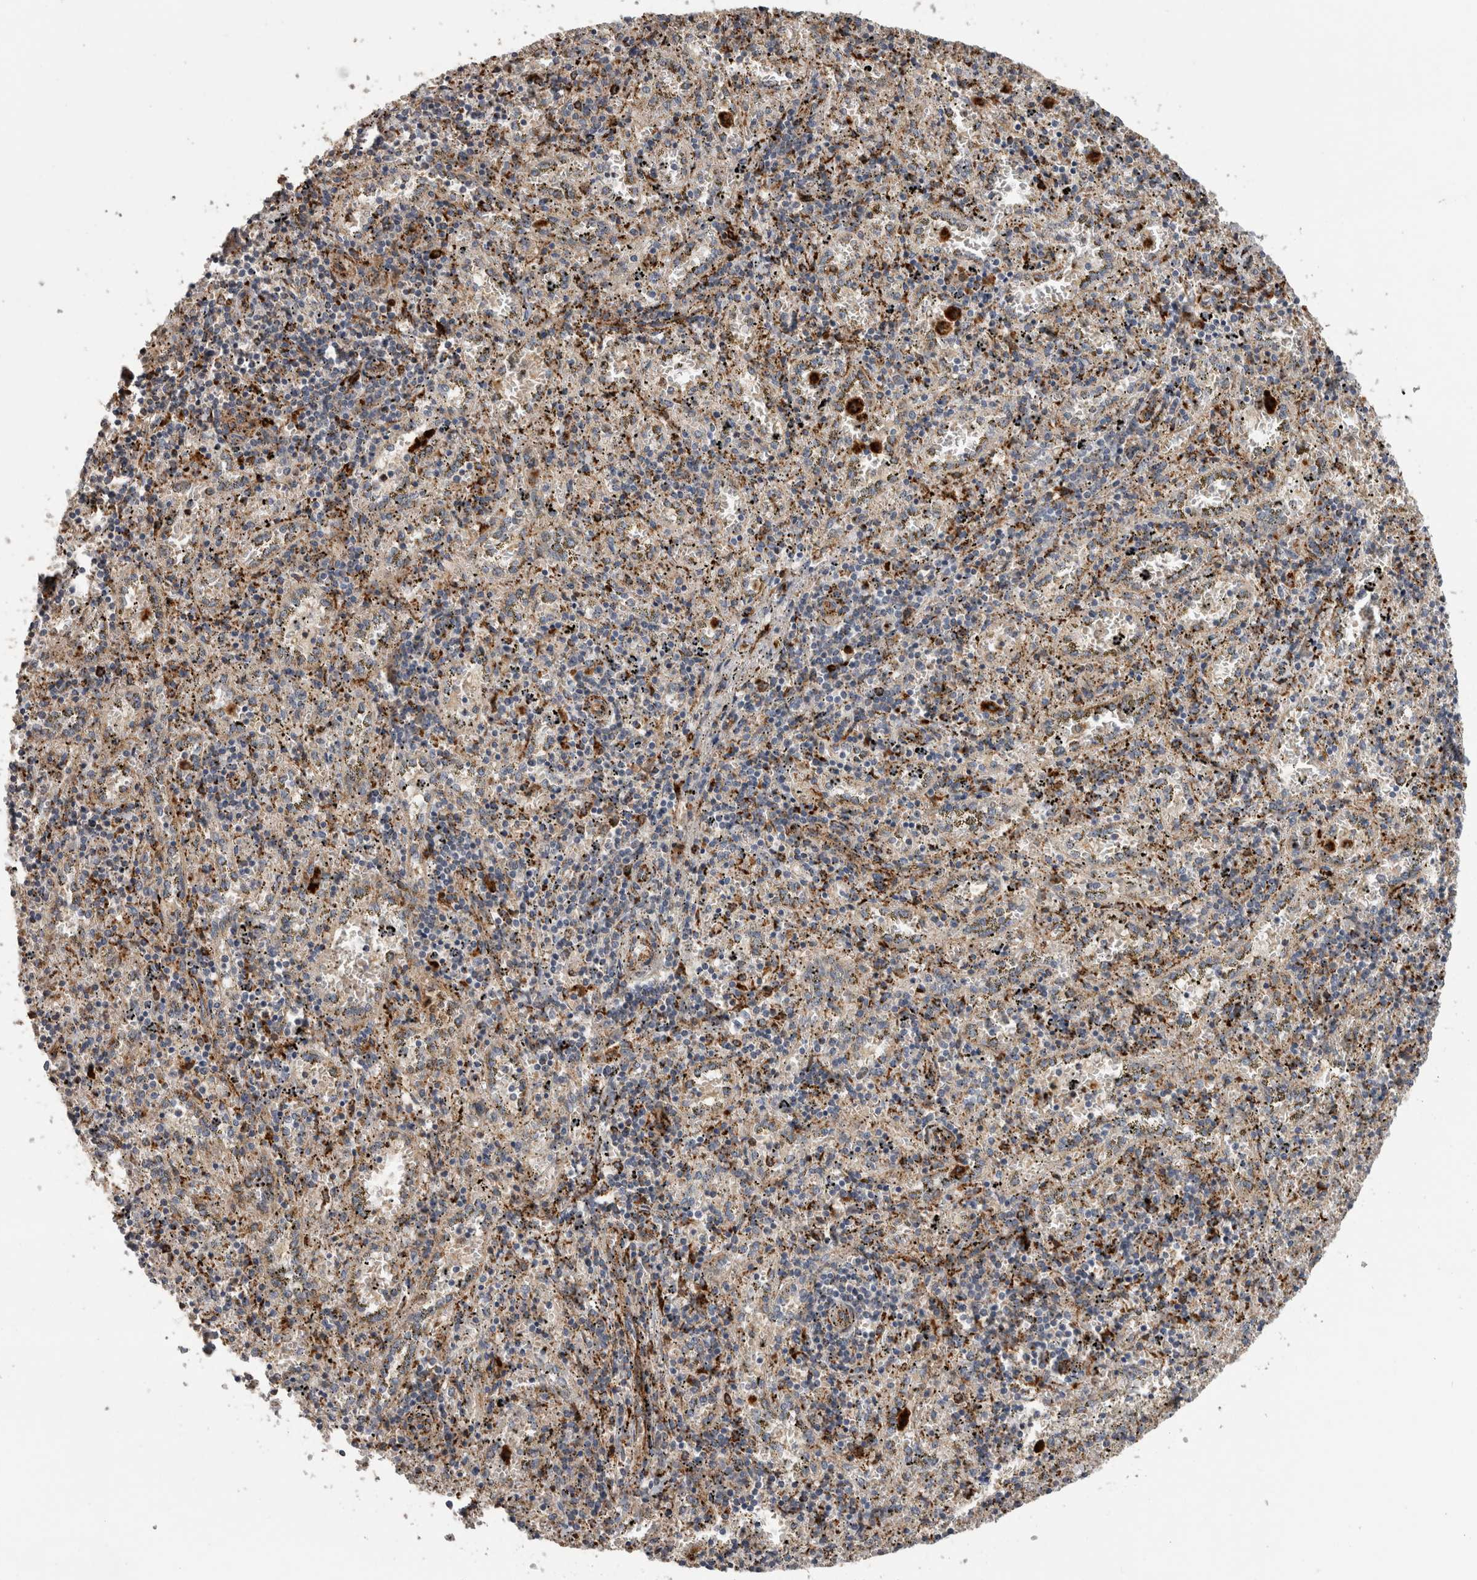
{"staining": {"intensity": "moderate", "quantity": "25%-75%", "location": "cytoplasmic/membranous"}, "tissue": "spleen", "cell_type": "Cells in red pulp", "image_type": "normal", "snomed": [{"axis": "morphology", "description": "Normal tissue, NOS"}, {"axis": "topography", "description": "Spleen"}], "caption": "Immunohistochemistry of unremarkable human spleen displays medium levels of moderate cytoplasmic/membranous staining in about 25%-75% of cells in red pulp. (brown staining indicates protein expression, while blue staining denotes nuclei).", "gene": "CTSZ", "patient": {"sex": "male", "age": 11}}